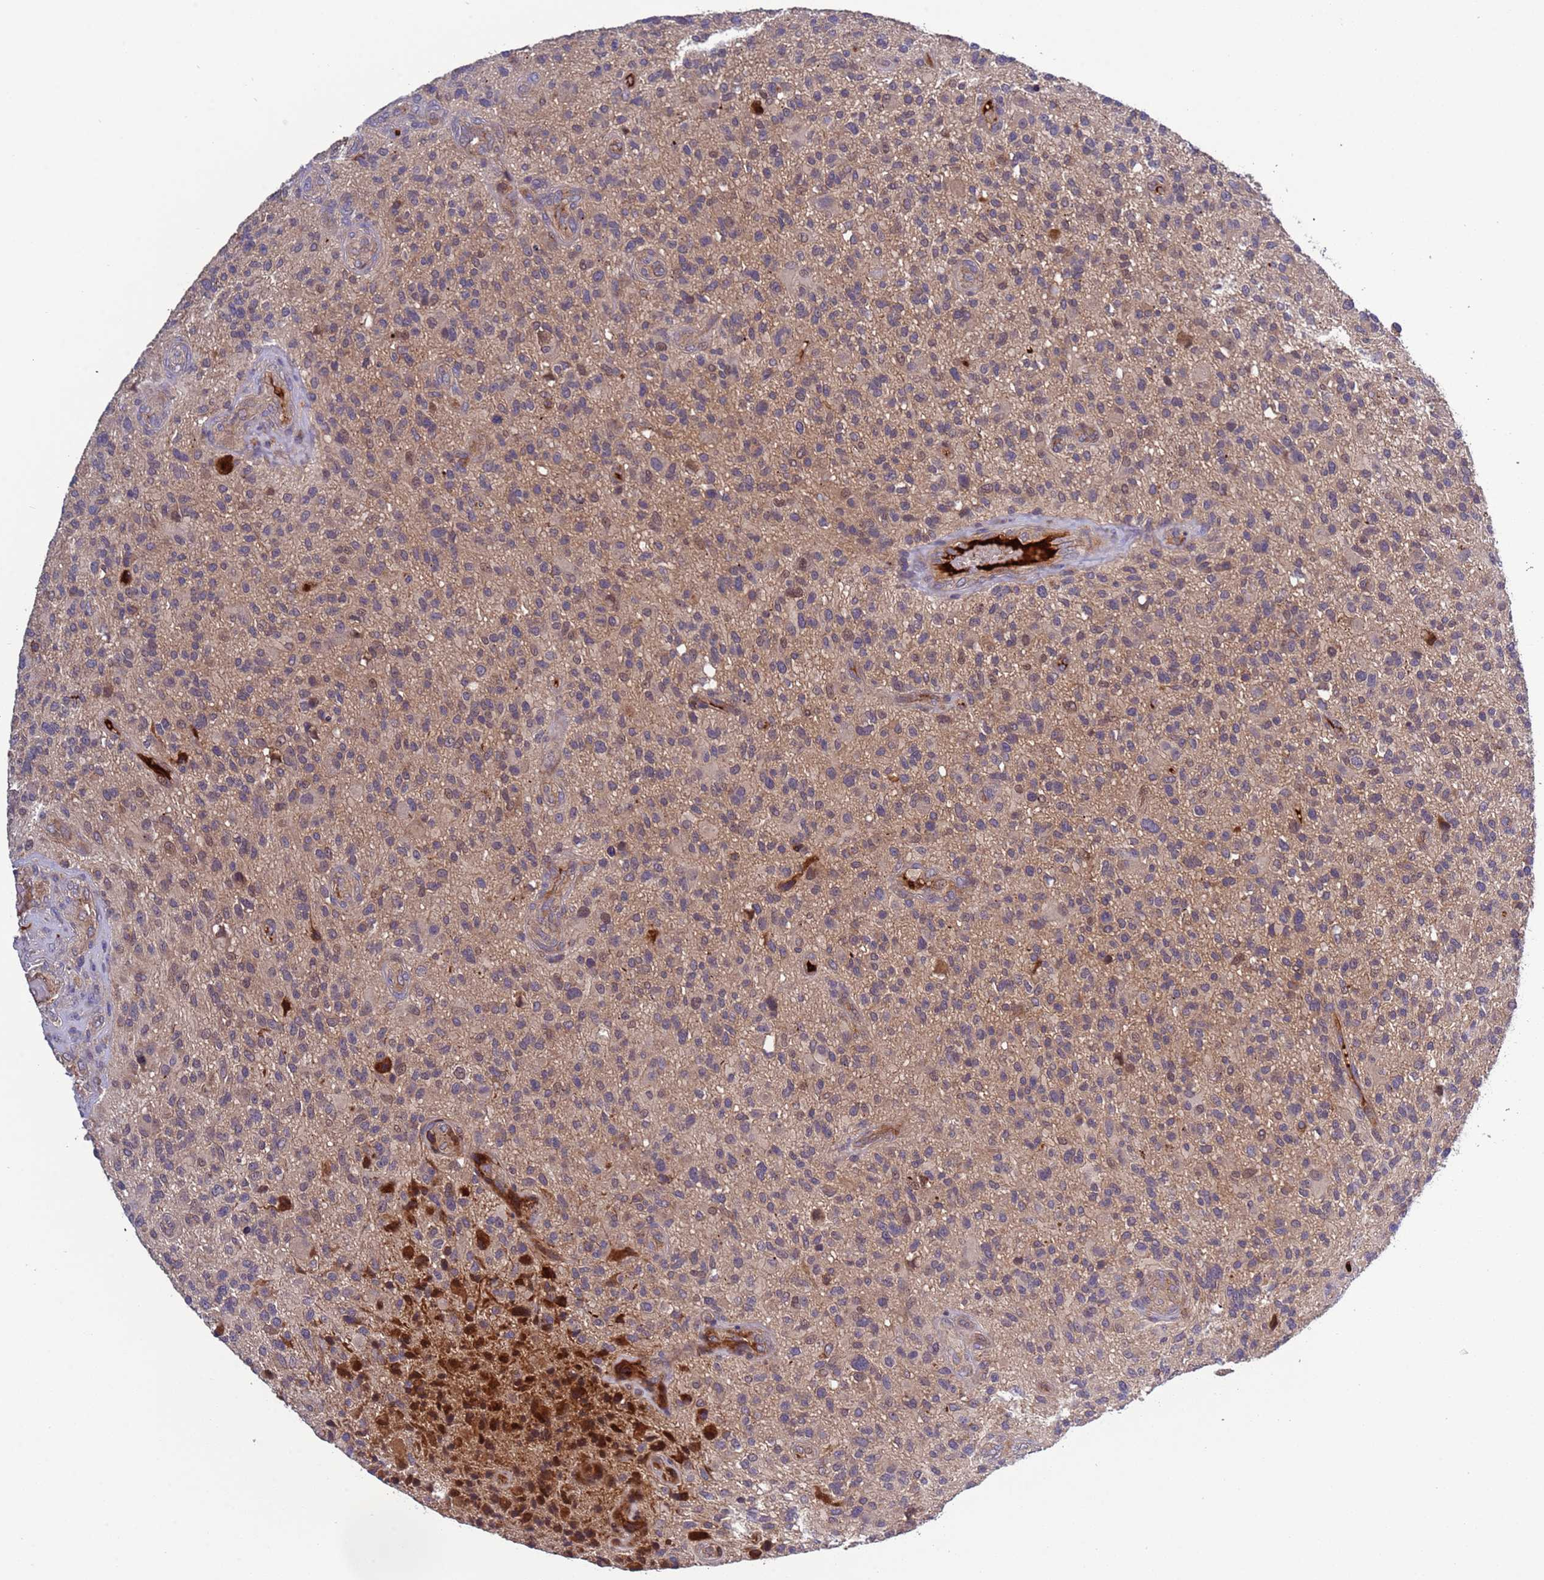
{"staining": {"intensity": "strong", "quantity": "<25%", "location": "cytoplasmic/membranous,nuclear"}, "tissue": "glioma", "cell_type": "Tumor cells", "image_type": "cancer", "snomed": [{"axis": "morphology", "description": "Glioma, malignant, High grade"}, {"axis": "topography", "description": "Brain"}], "caption": "High-magnification brightfield microscopy of glioma stained with DAB (3,3'-diaminobenzidine) (brown) and counterstained with hematoxylin (blue). tumor cells exhibit strong cytoplasmic/membranous and nuclear positivity is identified in approximately<25% of cells. (brown staining indicates protein expression, while blue staining denotes nuclei).", "gene": "PARP16", "patient": {"sex": "male", "age": 47}}